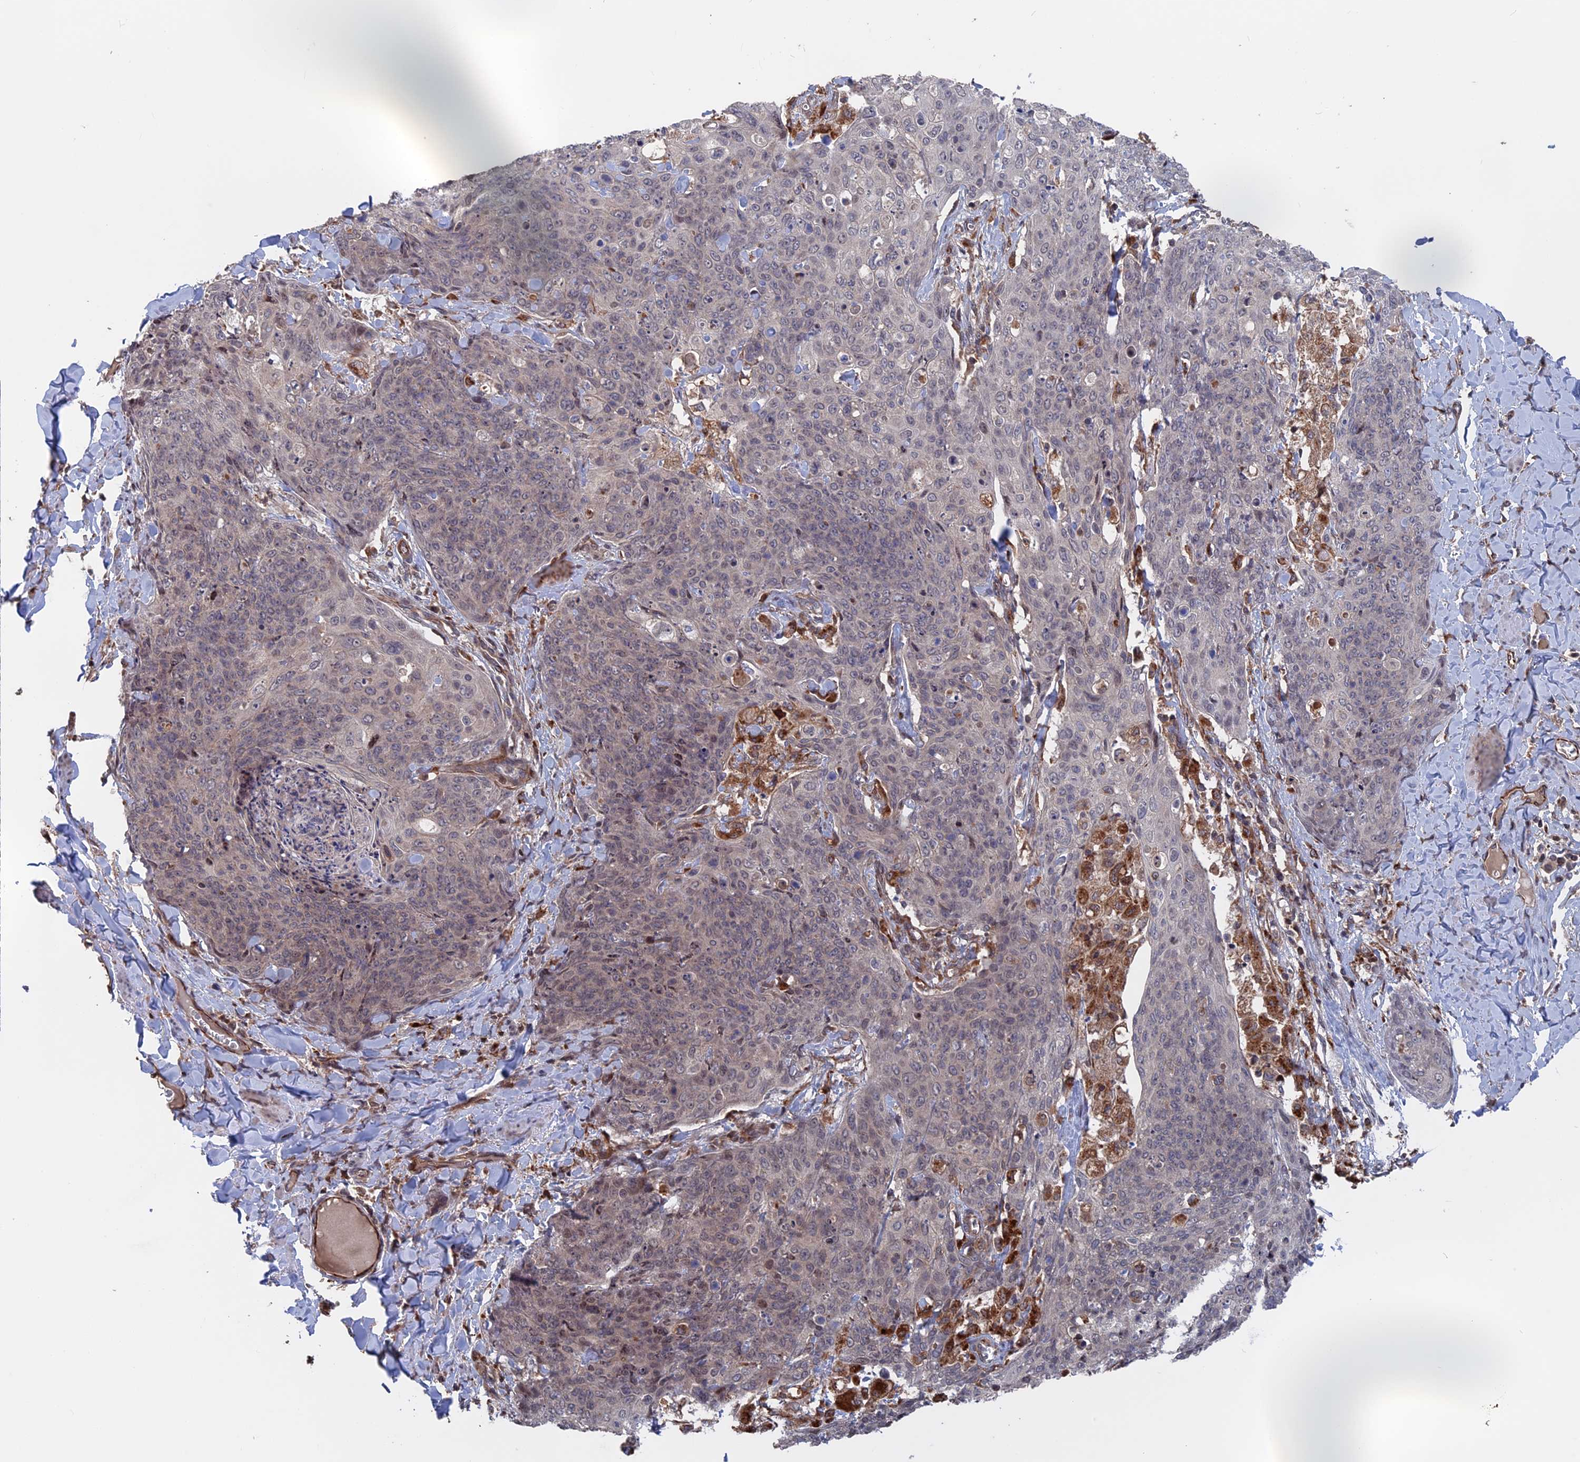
{"staining": {"intensity": "negative", "quantity": "none", "location": "none"}, "tissue": "skin cancer", "cell_type": "Tumor cells", "image_type": "cancer", "snomed": [{"axis": "morphology", "description": "Squamous cell carcinoma, NOS"}, {"axis": "topography", "description": "Skin"}, {"axis": "topography", "description": "Vulva"}], "caption": "DAB immunohistochemical staining of squamous cell carcinoma (skin) exhibits no significant positivity in tumor cells. (DAB IHC, high magnification).", "gene": "PLA2G15", "patient": {"sex": "female", "age": 85}}